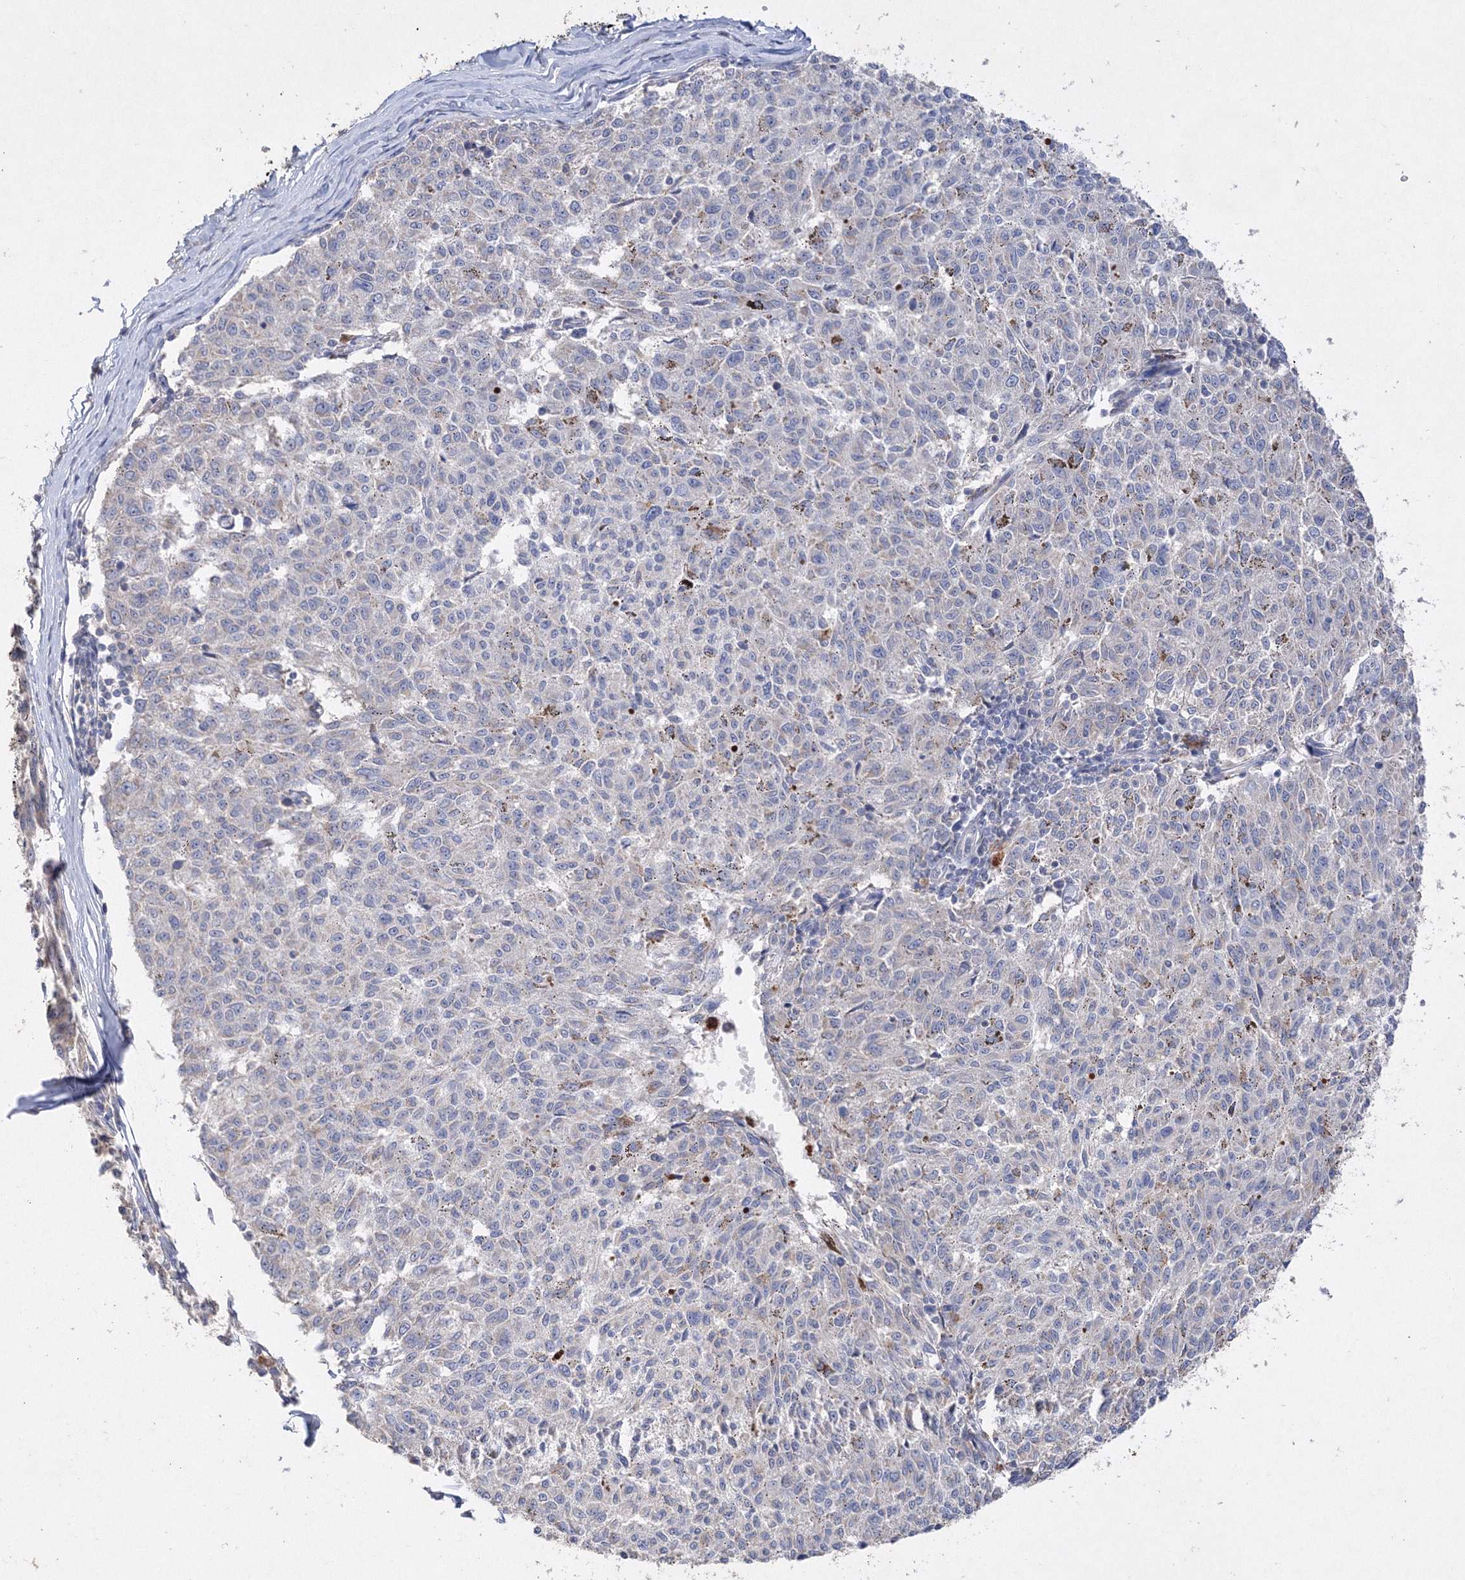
{"staining": {"intensity": "negative", "quantity": "none", "location": "none"}, "tissue": "melanoma", "cell_type": "Tumor cells", "image_type": "cancer", "snomed": [{"axis": "morphology", "description": "Malignant melanoma, NOS"}, {"axis": "topography", "description": "Skin"}], "caption": "Human malignant melanoma stained for a protein using immunohistochemistry demonstrates no staining in tumor cells.", "gene": "GLS", "patient": {"sex": "female", "age": 72}}